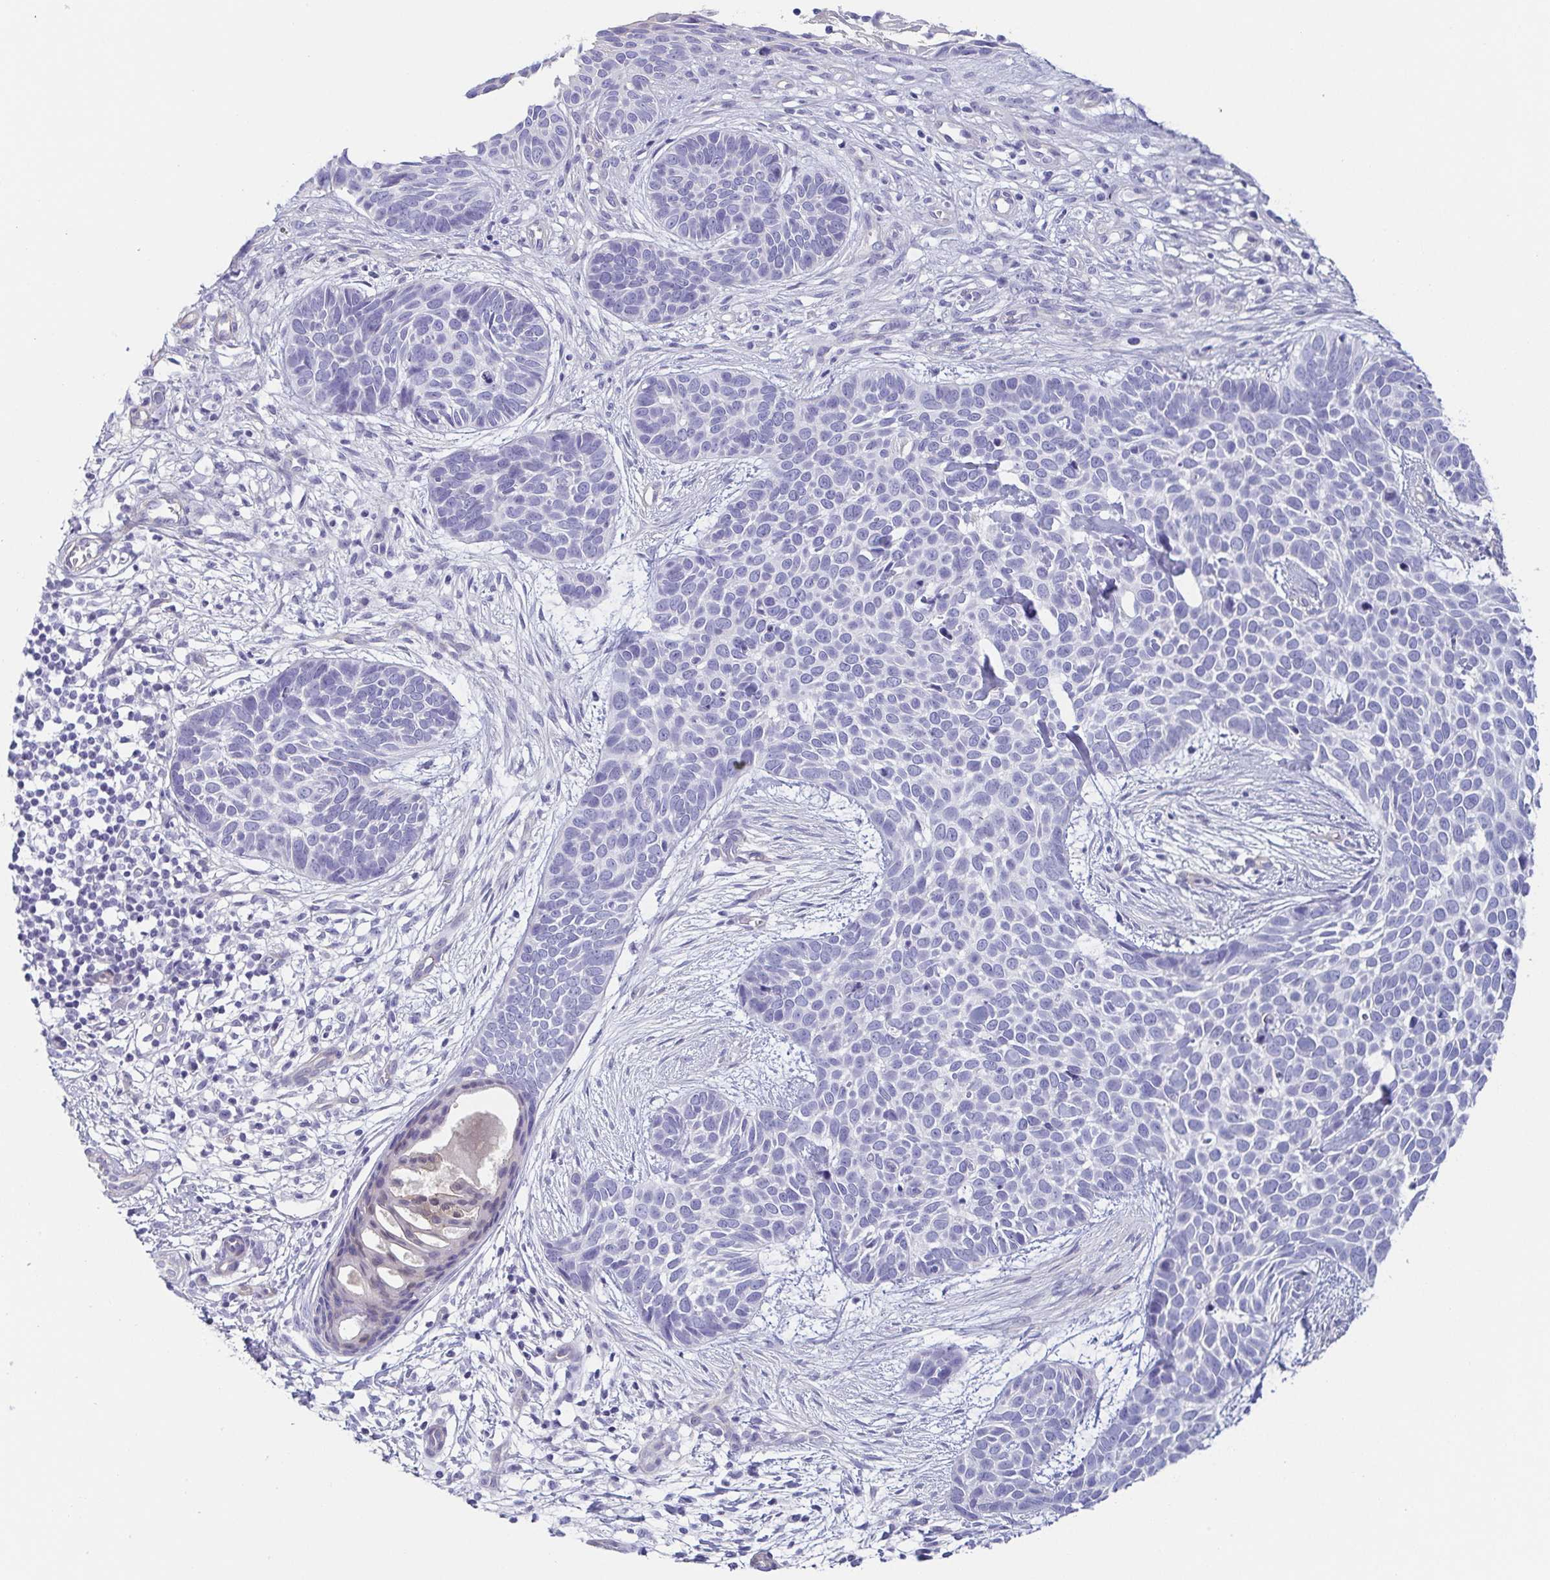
{"staining": {"intensity": "negative", "quantity": "none", "location": "none"}, "tissue": "skin cancer", "cell_type": "Tumor cells", "image_type": "cancer", "snomed": [{"axis": "morphology", "description": "Basal cell carcinoma"}, {"axis": "topography", "description": "Skin"}], "caption": "Immunohistochemistry (IHC) of skin cancer displays no positivity in tumor cells.", "gene": "PRR4", "patient": {"sex": "male", "age": 69}}